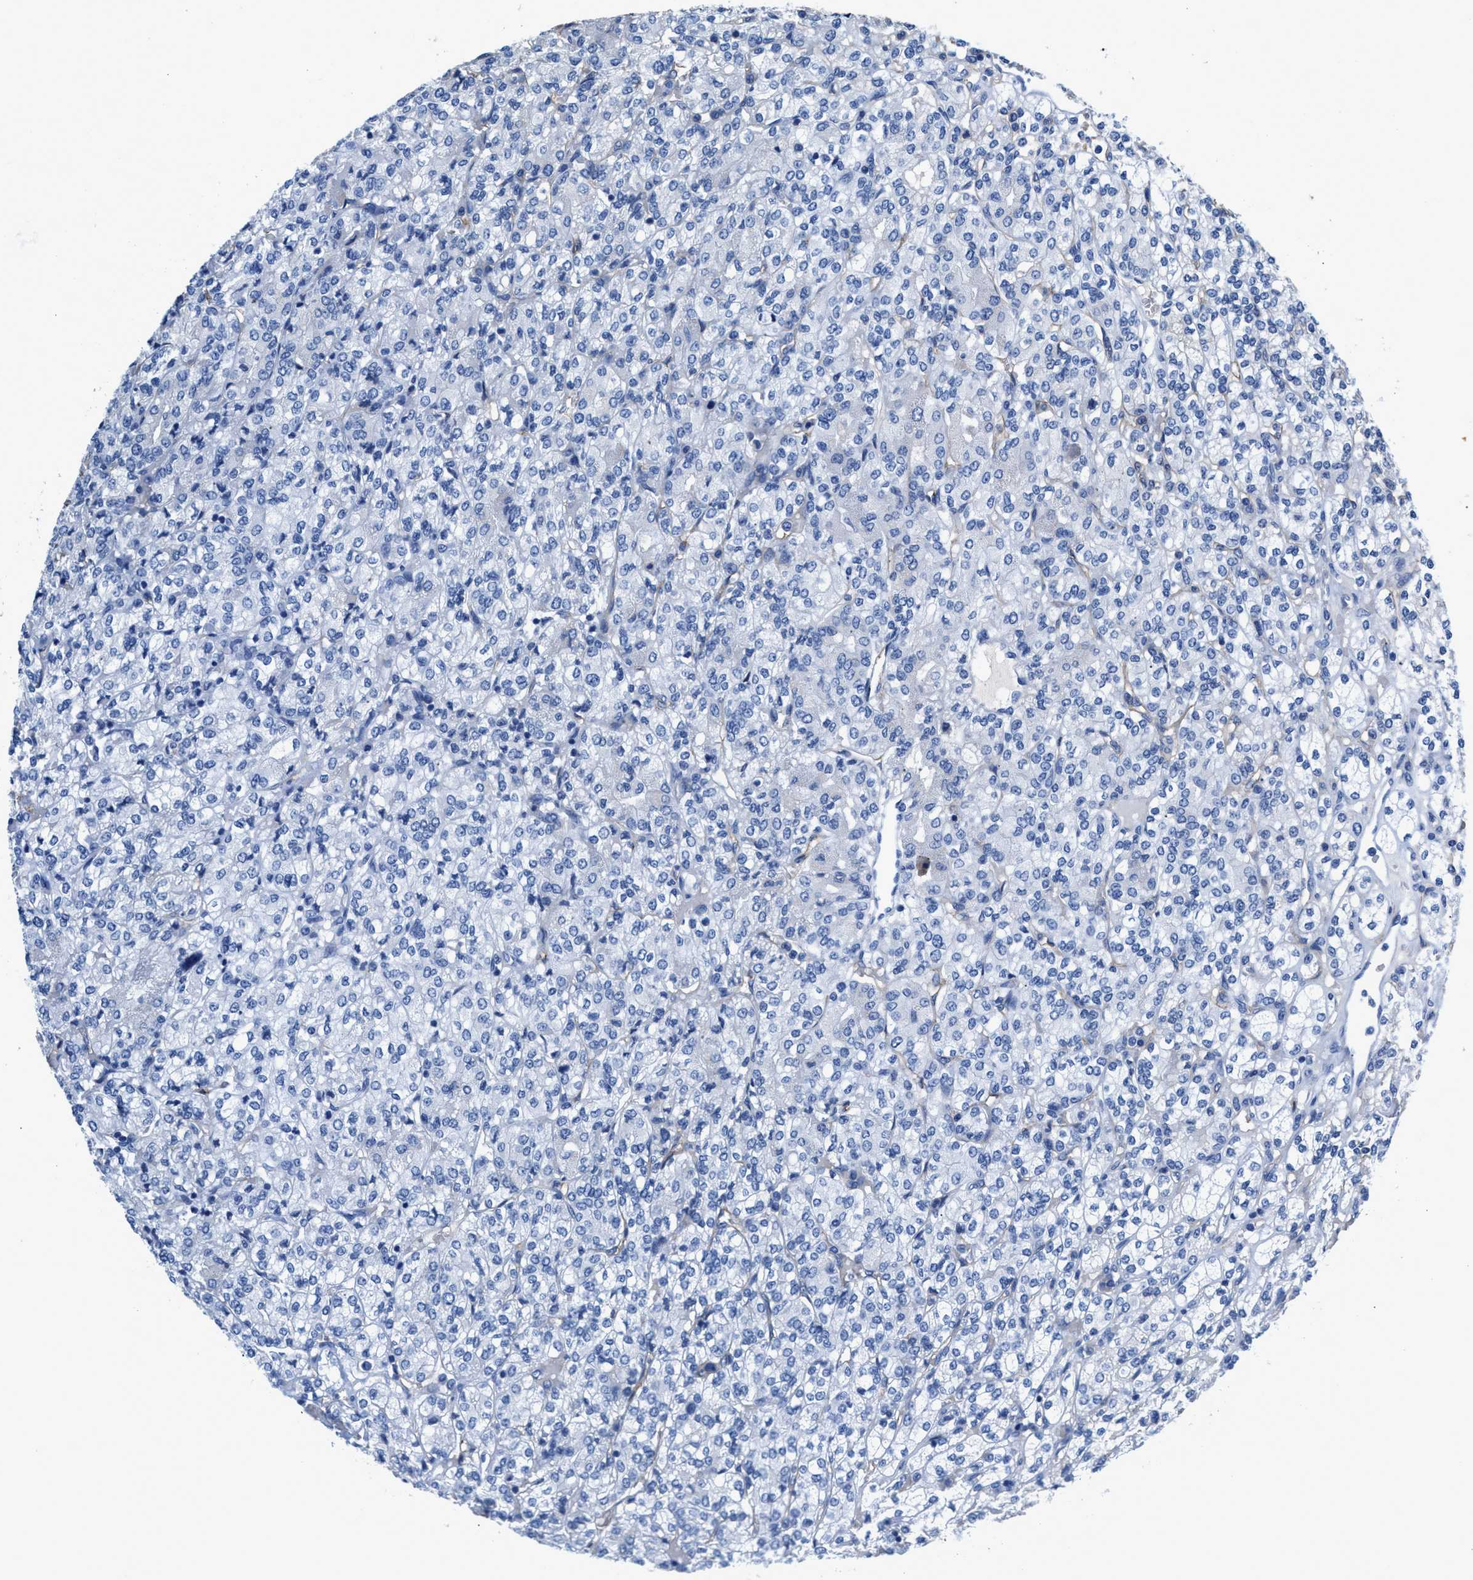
{"staining": {"intensity": "negative", "quantity": "none", "location": "none"}, "tissue": "renal cancer", "cell_type": "Tumor cells", "image_type": "cancer", "snomed": [{"axis": "morphology", "description": "Adenocarcinoma, NOS"}, {"axis": "topography", "description": "Kidney"}], "caption": "IHC histopathology image of neoplastic tissue: renal adenocarcinoma stained with DAB displays no significant protein expression in tumor cells.", "gene": "SLFN13", "patient": {"sex": "male", "age": 77}}